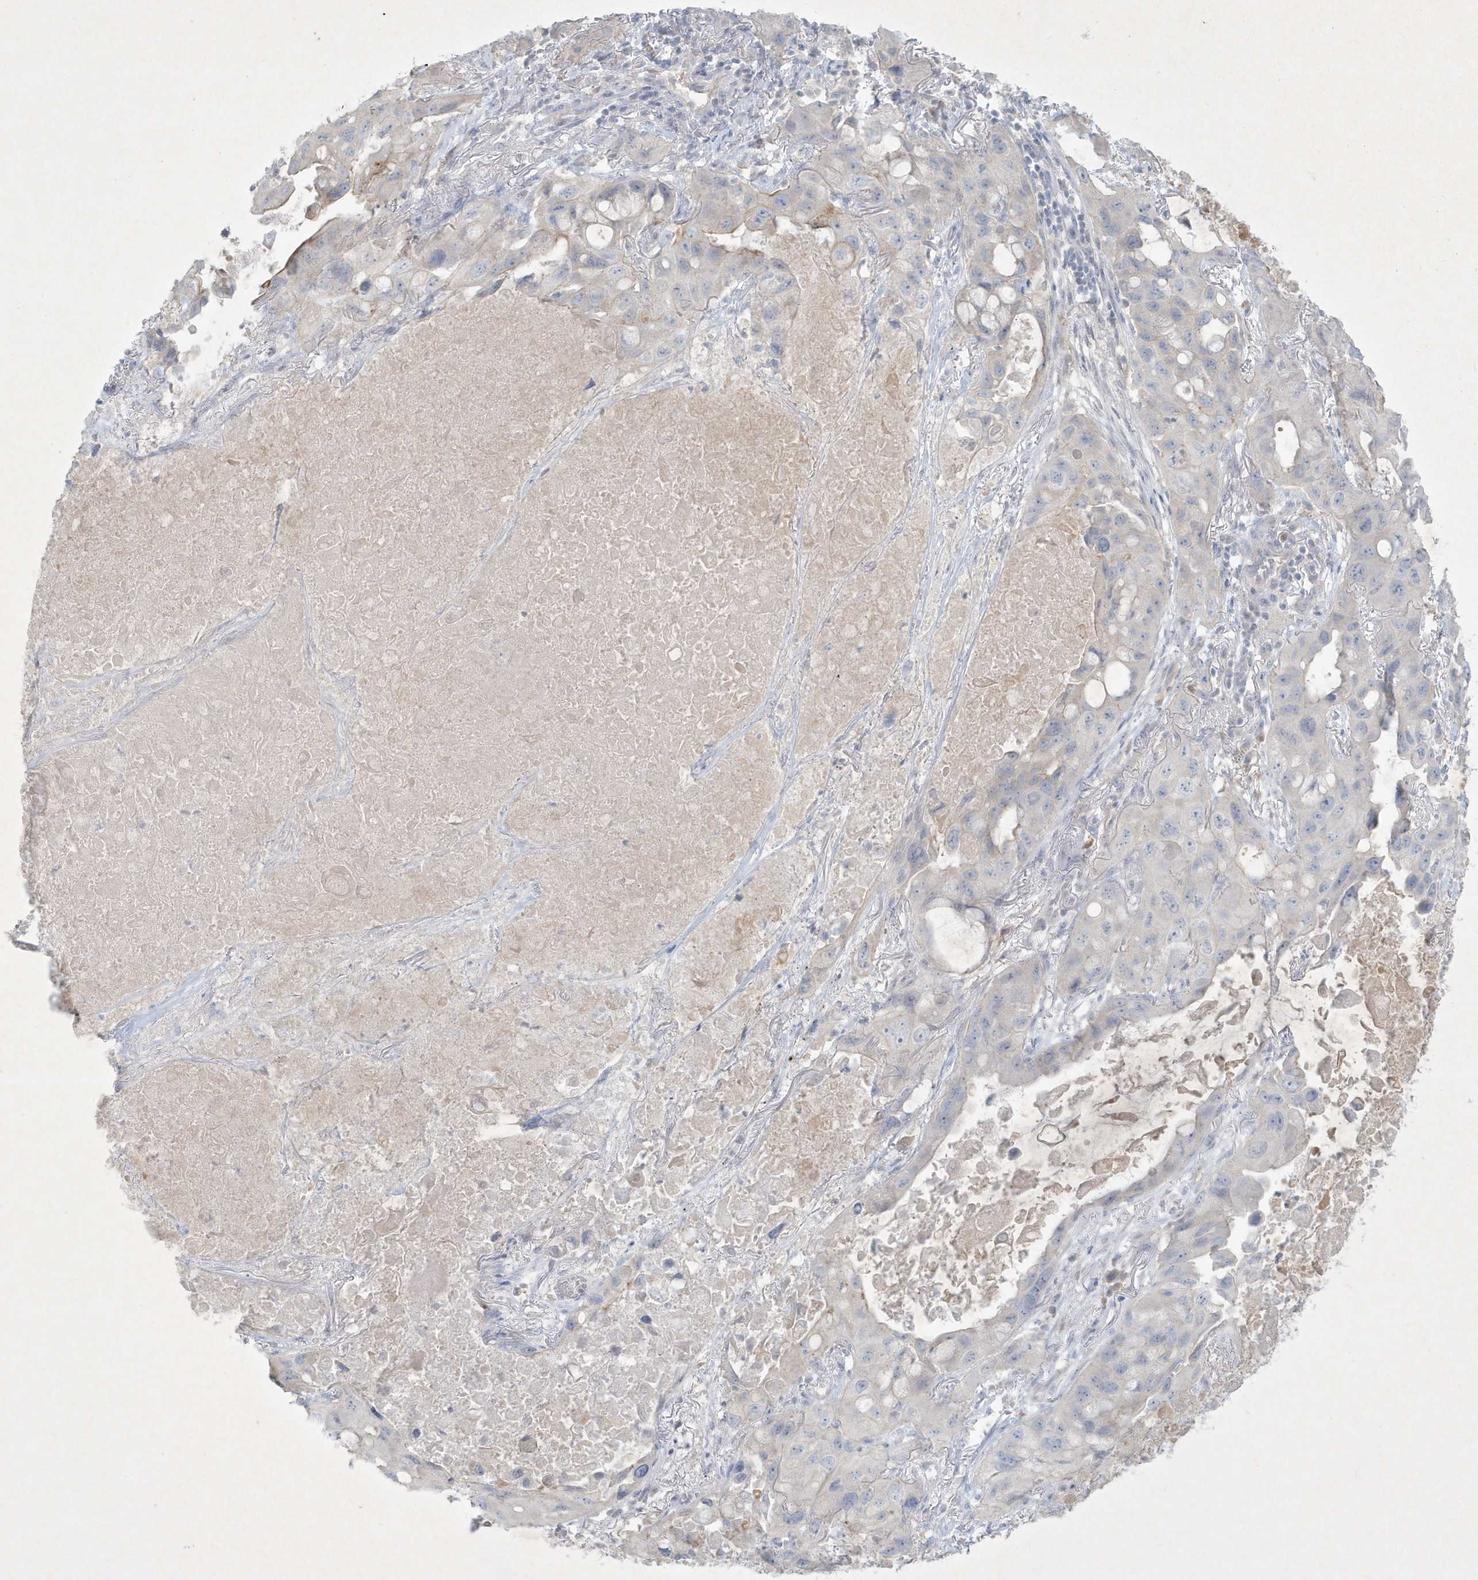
{"staining": {"intensity": "weak", "quantity": "<25%", "location": "cytoplasmic/membranous"}, "tissue": "lung cancer", "cell_type": "Tumor cells", "image_type": "cancer", "snomed": [{"axis": "morphology", "description": "Squamous cell carcinoma, NOS"}, {"axis": "topography", "description": "Lung"}], "caption": "Tumor cells are negative for brown protein staining in lung cancer. (Brightfield microscopy of DAB (3,3'-diaminobenzidine) immunohistochemistry at high magnification).", "gene": "CCDC24", "patient": {"sex": "female", "age": 73}}